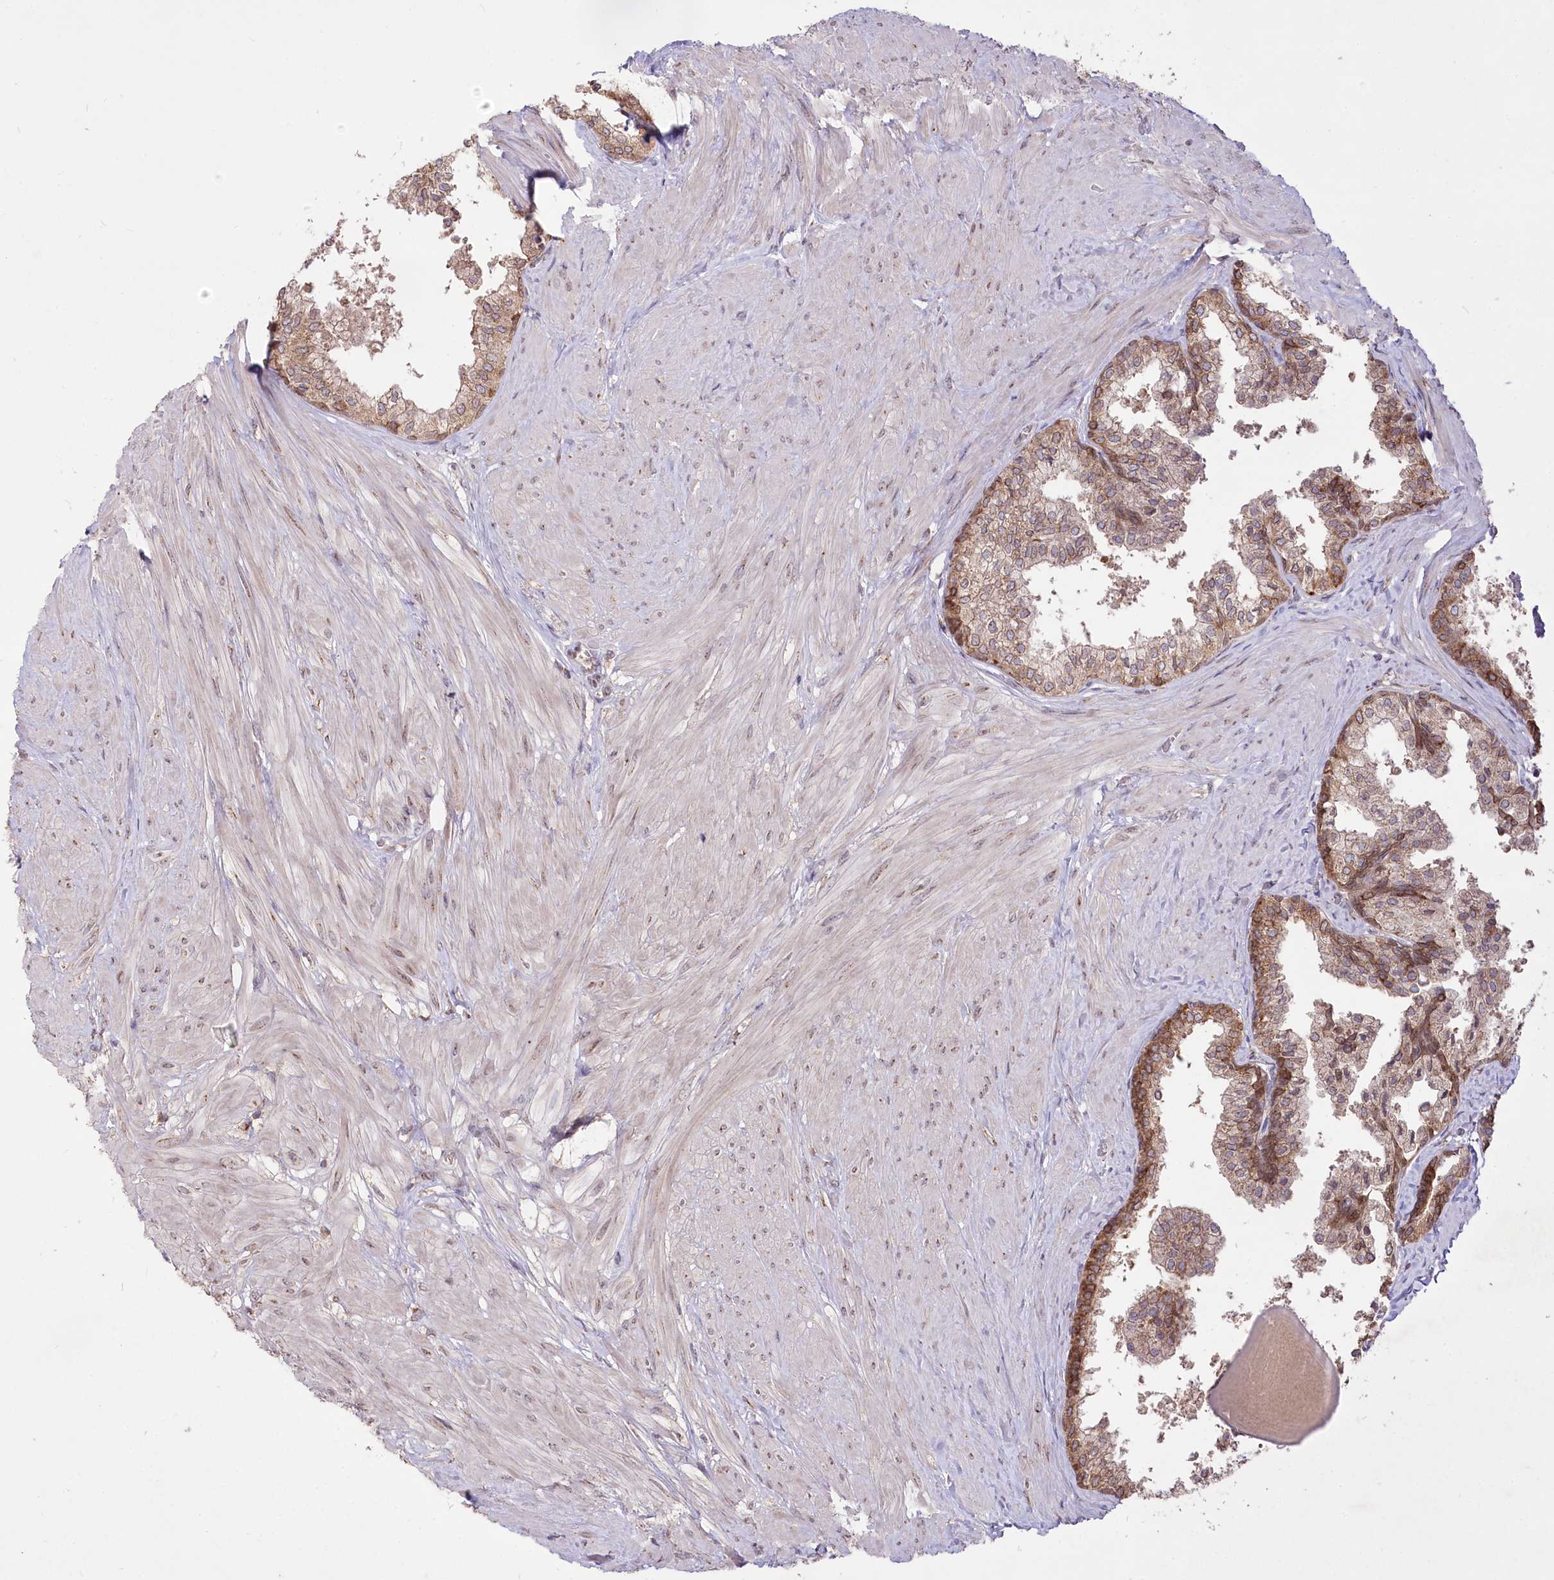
{"staining": {"intensity": "strong", "quantity": ">75%", "location": "cytoplasmic/membranous"}, "tissue": "prostate", "cell_type": "Glandular cells", "image_type": "normal", "snomed": [{"axis": "morphology", "description": "Normal tissue, NOS"}, {"axis": "topography", "description": "Prostate"}], "caption": "Protein expression analysis of benign prostate demonstrates strong cytoplasmic/membranous staining in approximately >75% of glandular cells.", "gene": "STT3B", "patient": {"sex": "male", "age": 48}}